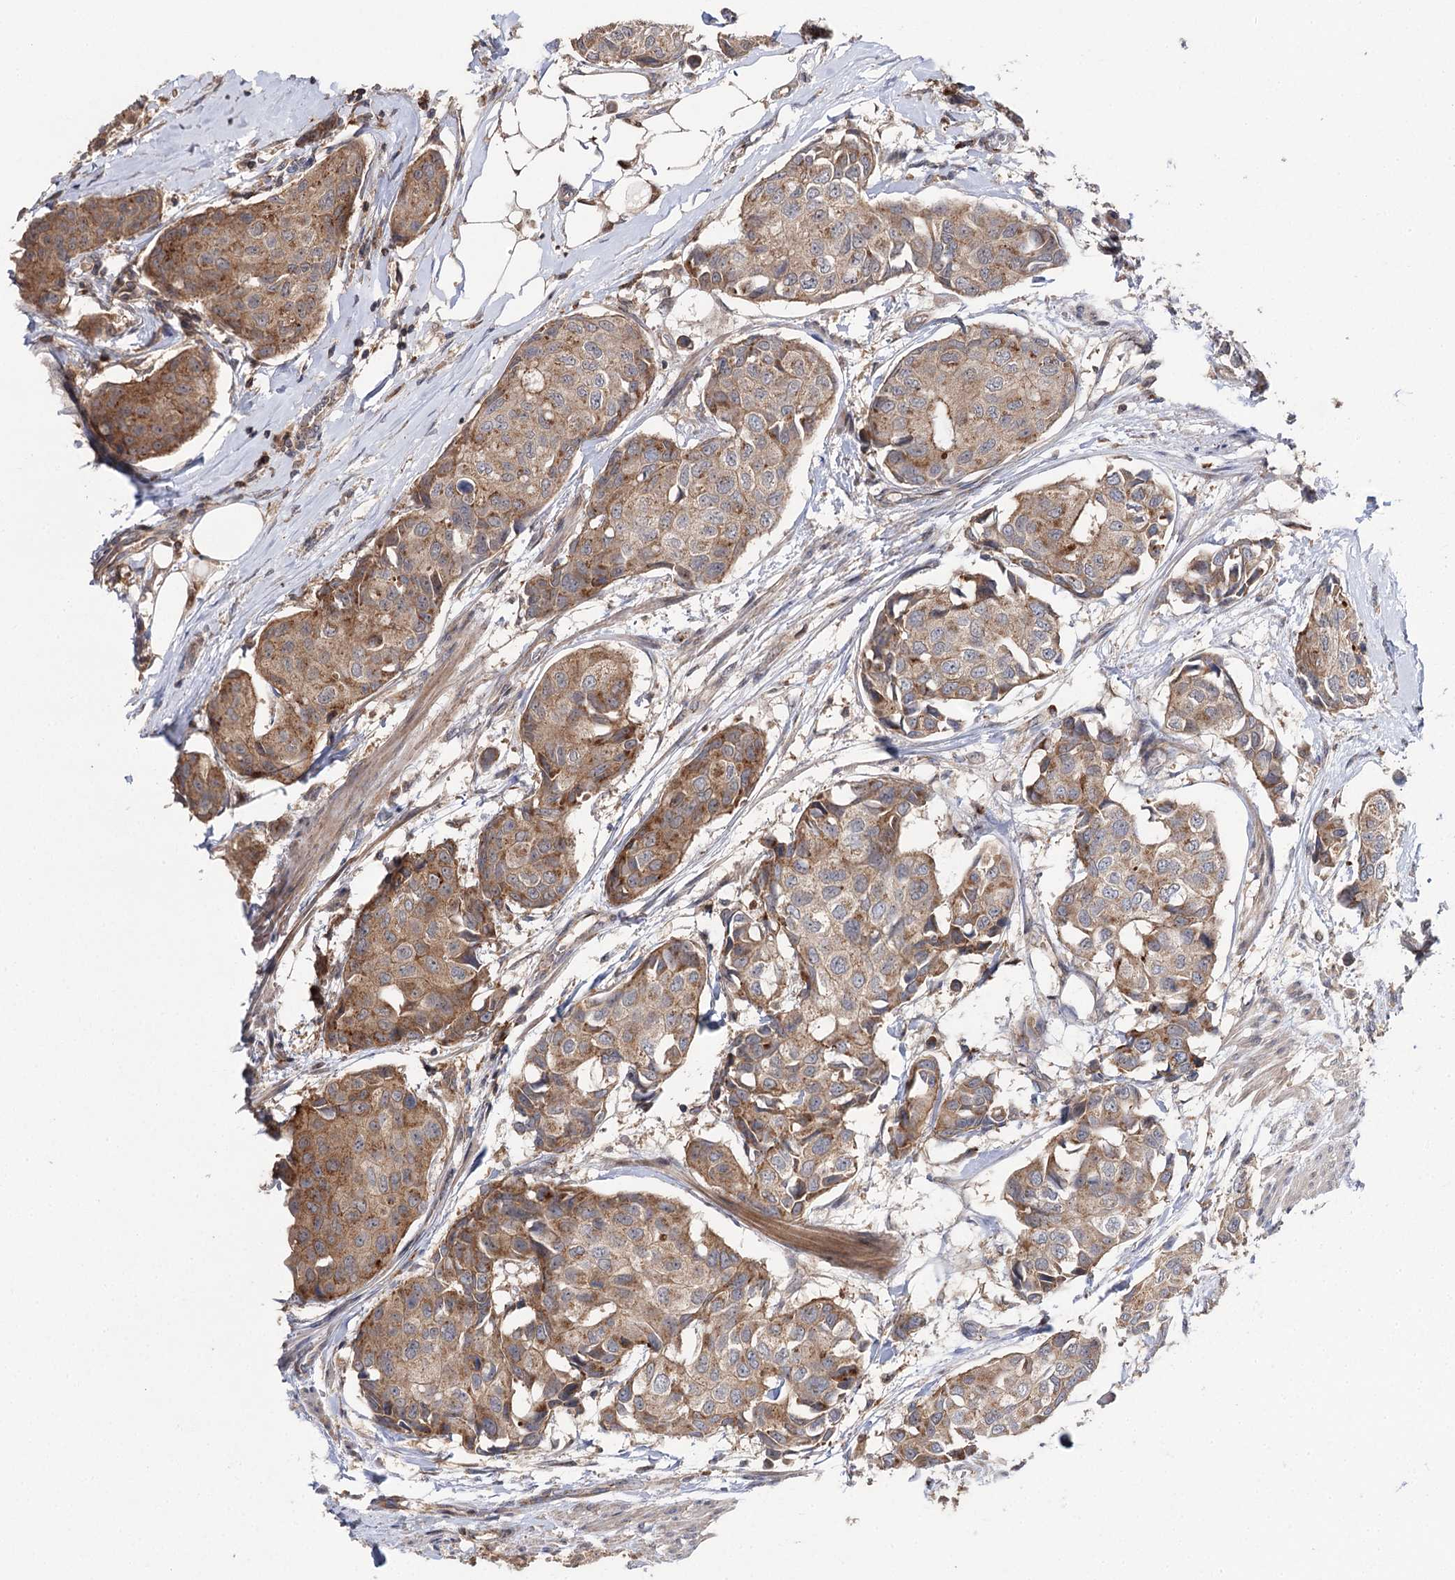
{"staining": {"intensity": "weak", "quantity": ">75%", "location": "cytoplasmic/membranous"}, "tissue": "breast cancer", "cell_type": "Tumor cells", "image_type": "cancer", "snomed": [{"axis": "morphology", "description": "Duct carcinoma"}, {"axis": "topography", "description": "Breast"}], "caption": "Protein expression analysis of human breast intraductal carcinoma reveals weak cytoplasmic/membranous positivity in about >75% of tumor cells.", "gene": "STX6", "patient": {"sex": "female", "age": 80}}